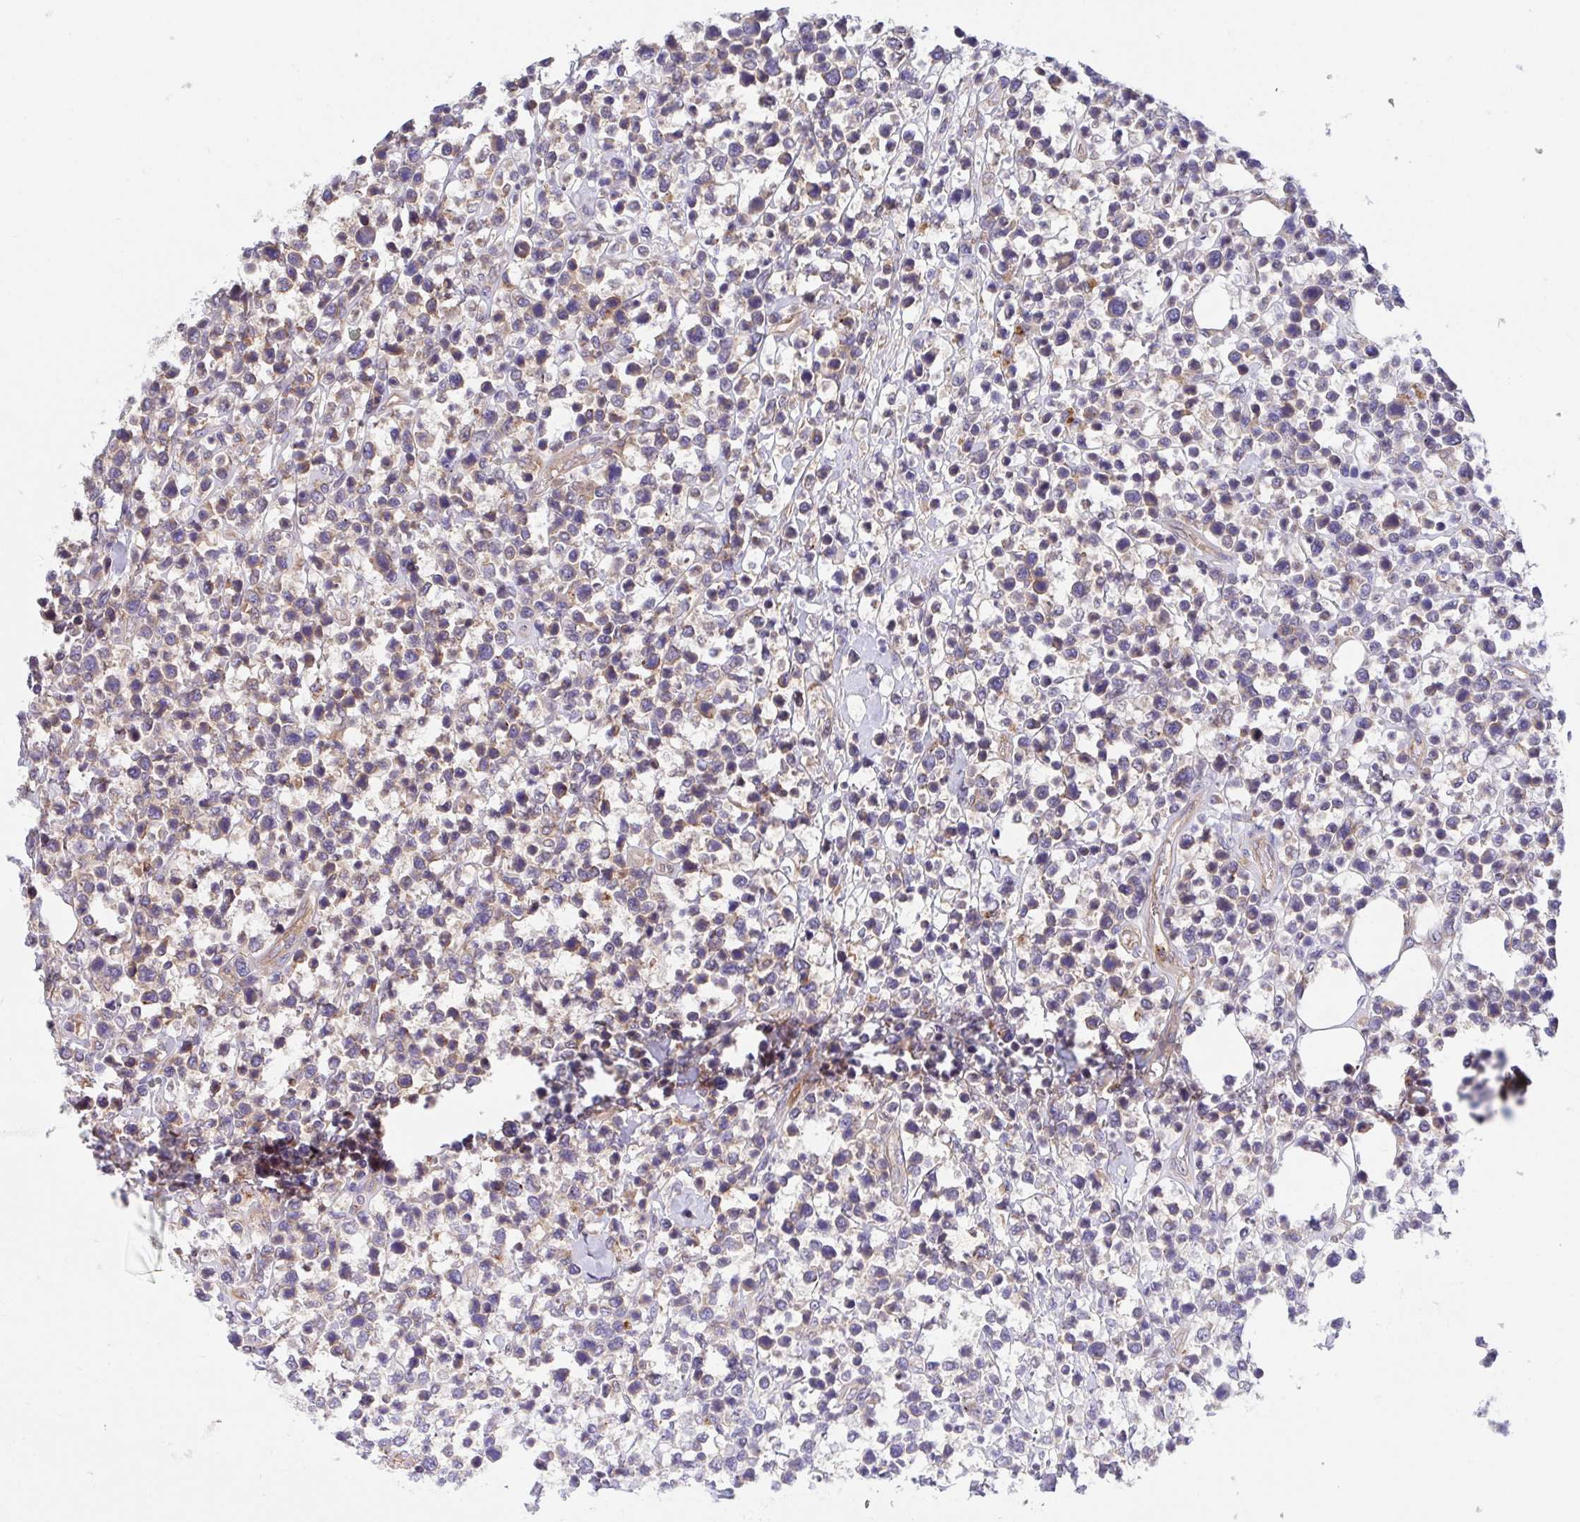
{"staining": {"intensity": "weak", "quantity": "25%-75%", "location": "cytoplasmic/membranous"}, "tissue": "lymphoma", "cell_type": "Tumor cells", "image_type": "cancer", "snomed": [{"axis": "morphology", "description": "Malignant lymphoma, non-Hodgkin's type, Low grade"}, {"axis": "topography", "description": "Lymph node"}], "caption": "Tumor cells demonstrate low levels of weak cytoplasmic/membranous positivity in approximately 25%-75% of cells in human lymphoma.", "gene": "C4orf36", "patient": {"sex": "male", "age": 60}}